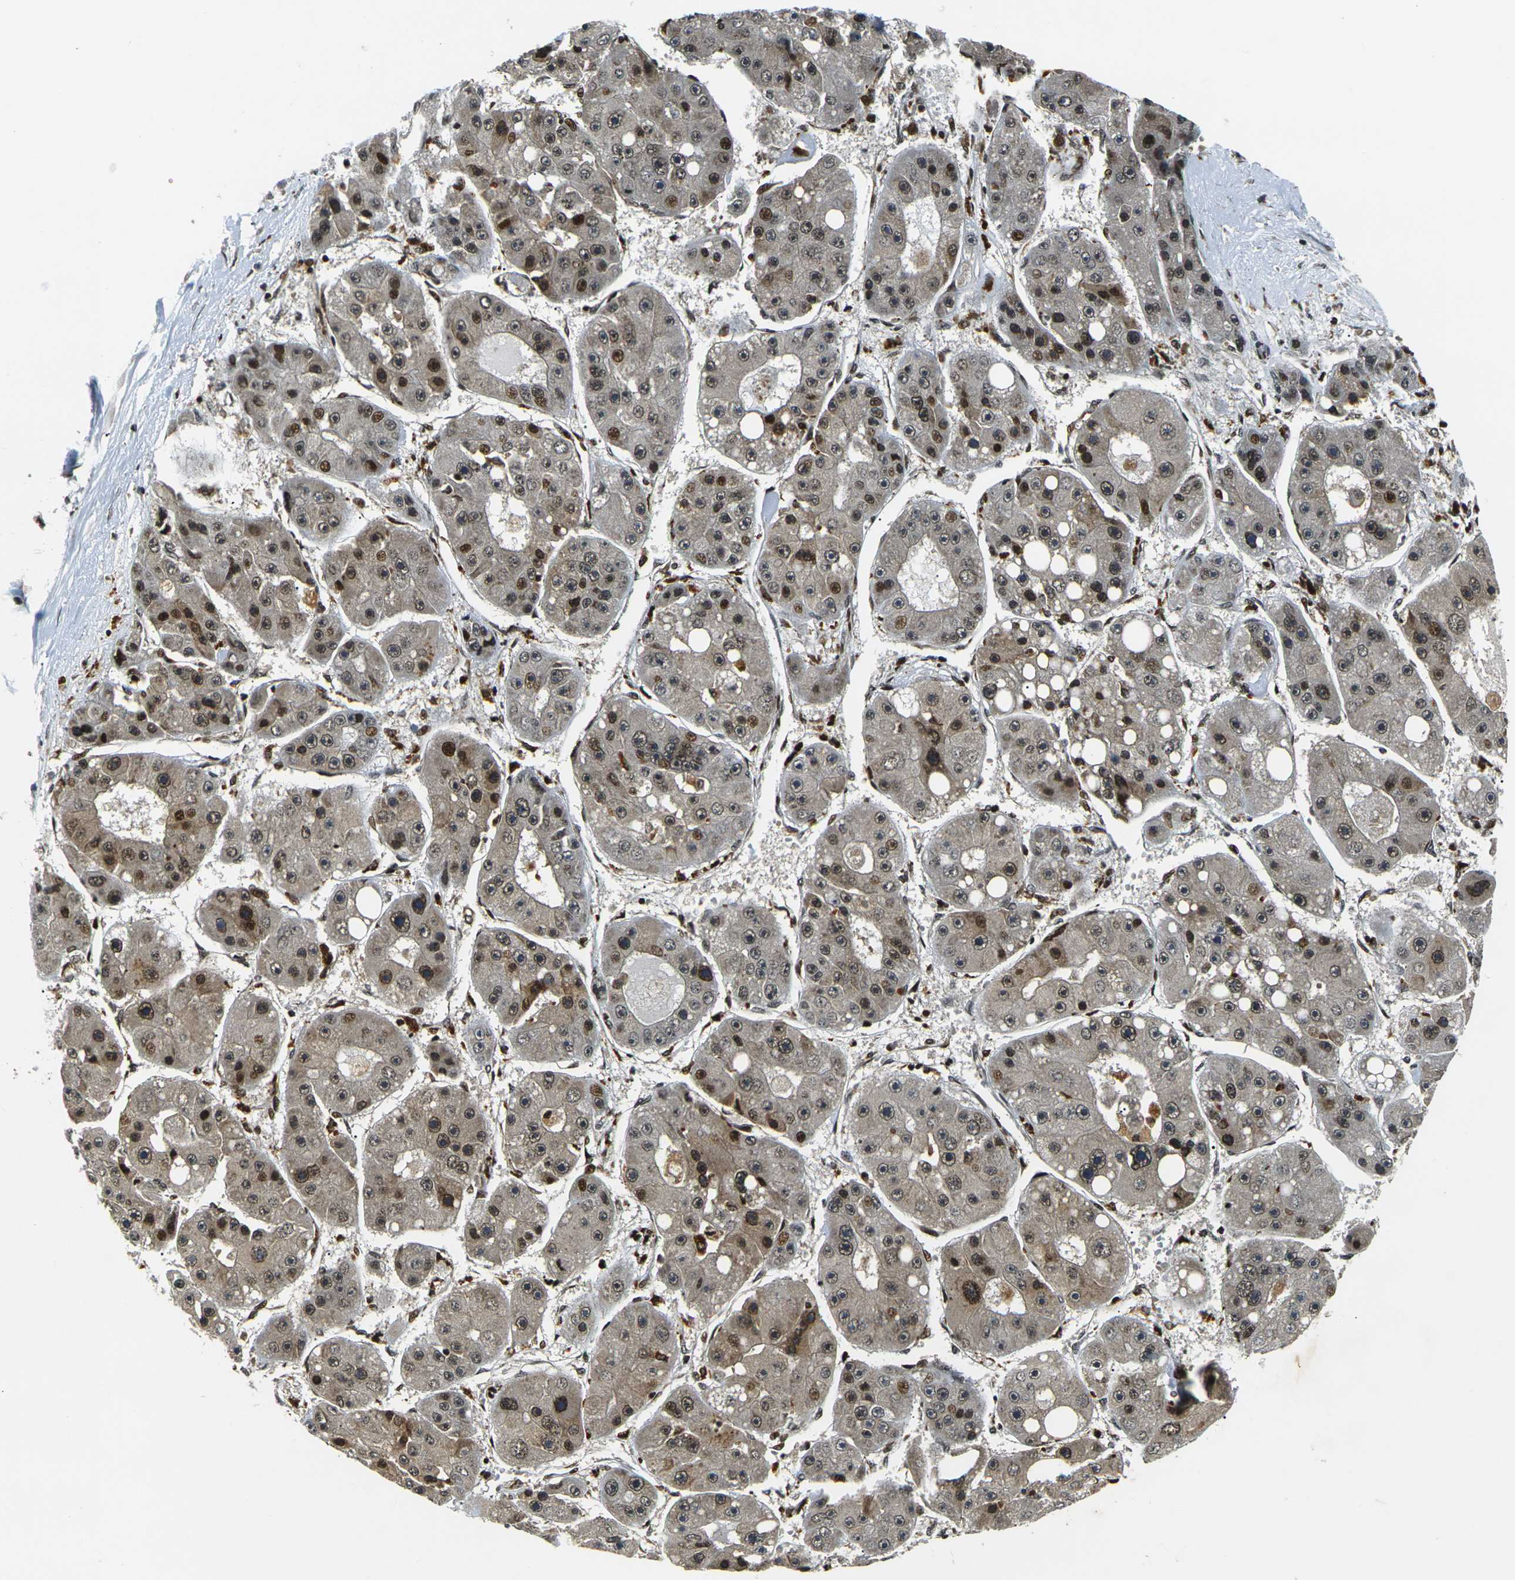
{"staining": {"intensity": "moderate", "quantity": ">75%", "location": "cytoplasmic/membranous,nuclear"}, "tissue": "liver cancer", "cell_type": "Tumor cells", "image_type": "cancer", "snomed": [{"axis": "morphology", "description": "Carcinoma, Hepatocellular, NOS"}, {"axis": "topography", "description": "Liver"}], "caption": "Moderate cytoplasmic/membranous and nuclear positivity is identified in about >75% of tumor cells in liver hepatocellular carcinoma.", "gene": "ACTL6A", "patient": {"sex": "female", "age": 61}}